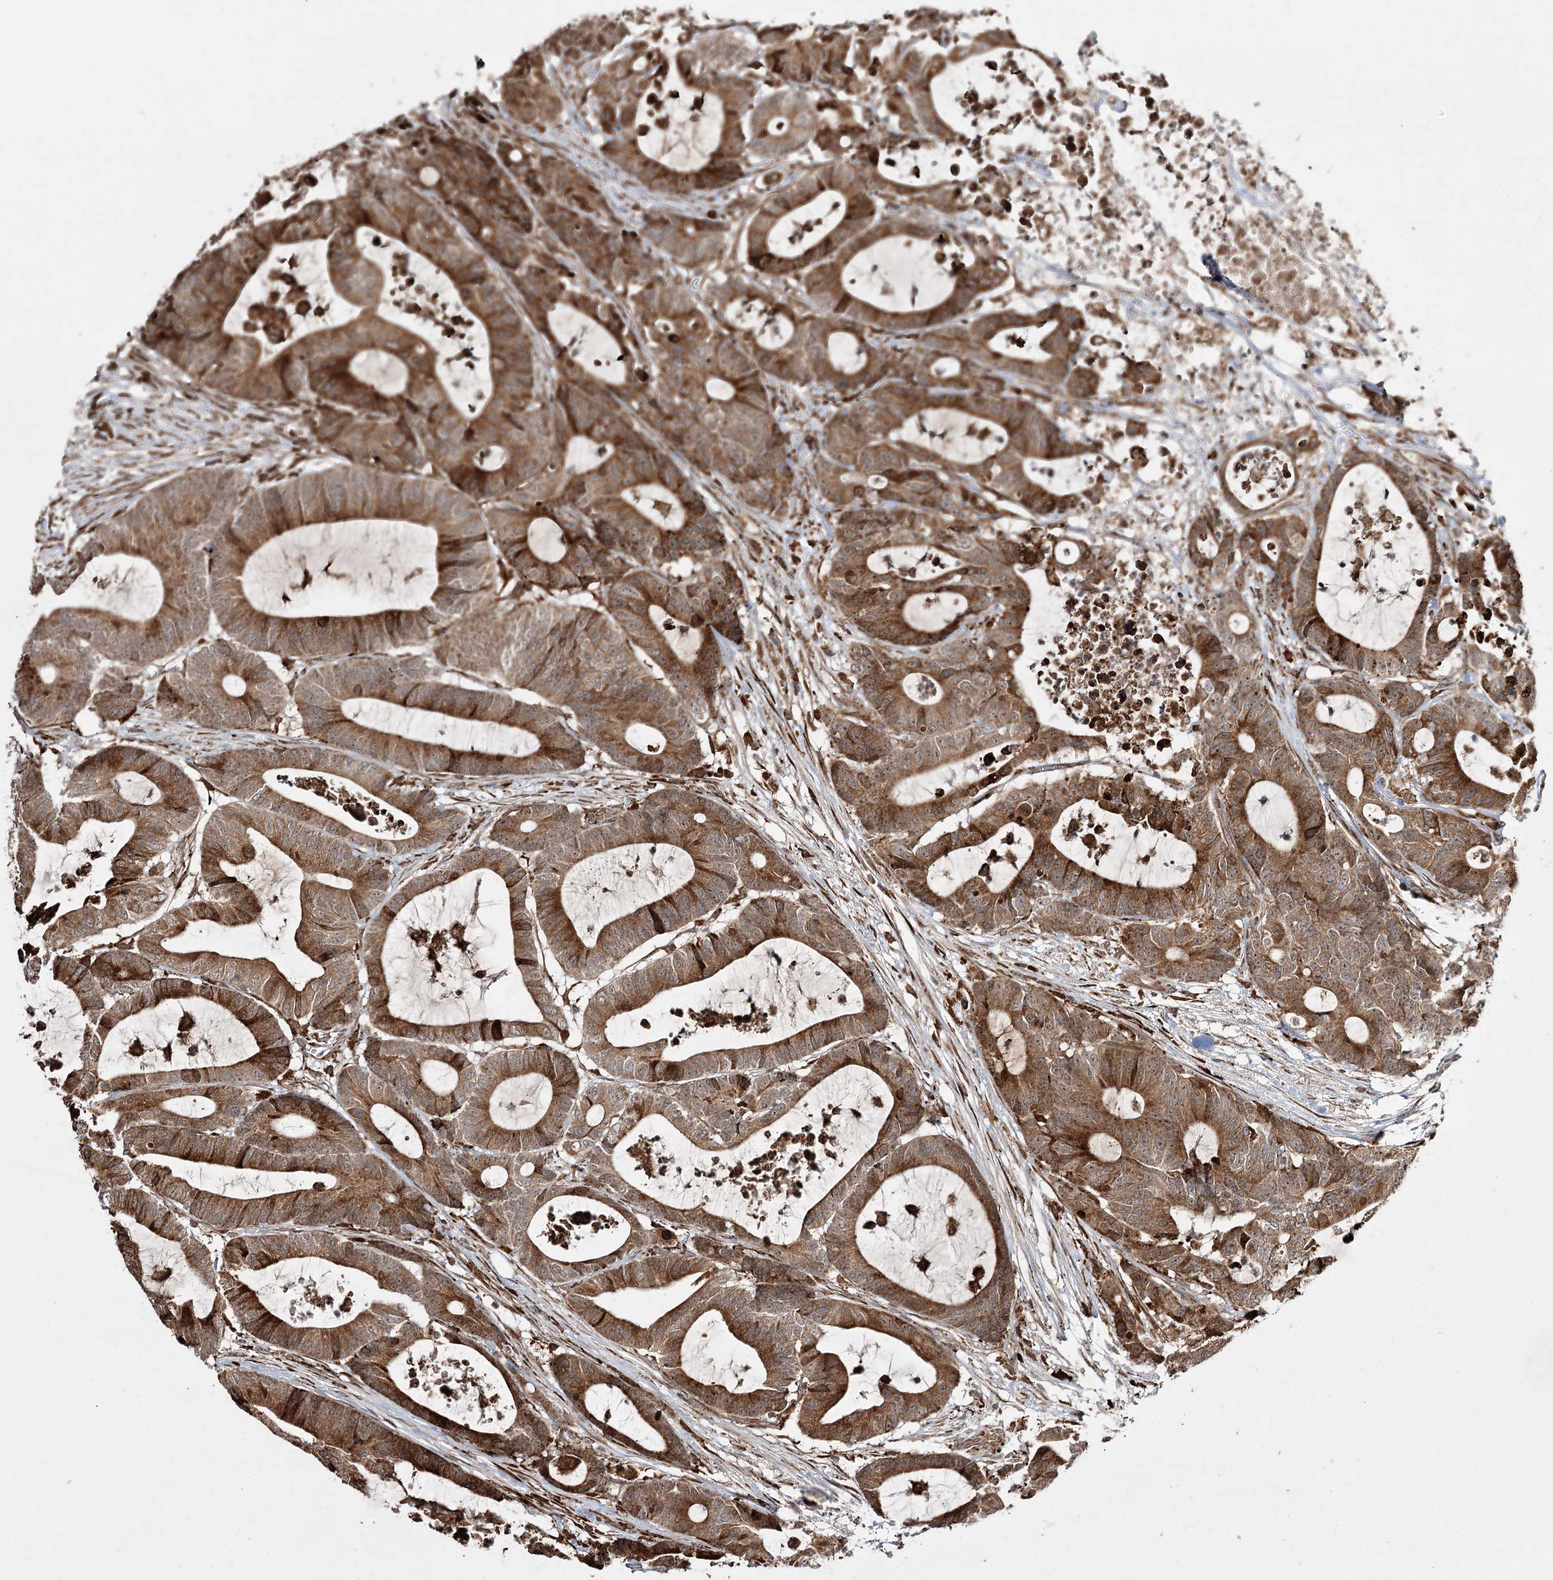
{"staining": {"intensity": "strong", "quantity": ">75%", "location": "cytoplasmic/membranous"}, "tissue": "colorectal cancer", "cell_type": "Tumor cells", "image_type": "cancer", "snomed": [{"axis": "morphology", "description": "Adenocarcinoma, NOS"}, {"axis": "topography", "description": "Colon"}], "caption": "Colorectal cancer (adenocarcinoma) stained for a protein (brown) reveals strong cytoplasmic/membranous positive expression in approximately >75% of tumor cells.", "gene": "FANCL", "patient": {"sex": "female", "age": 84}}